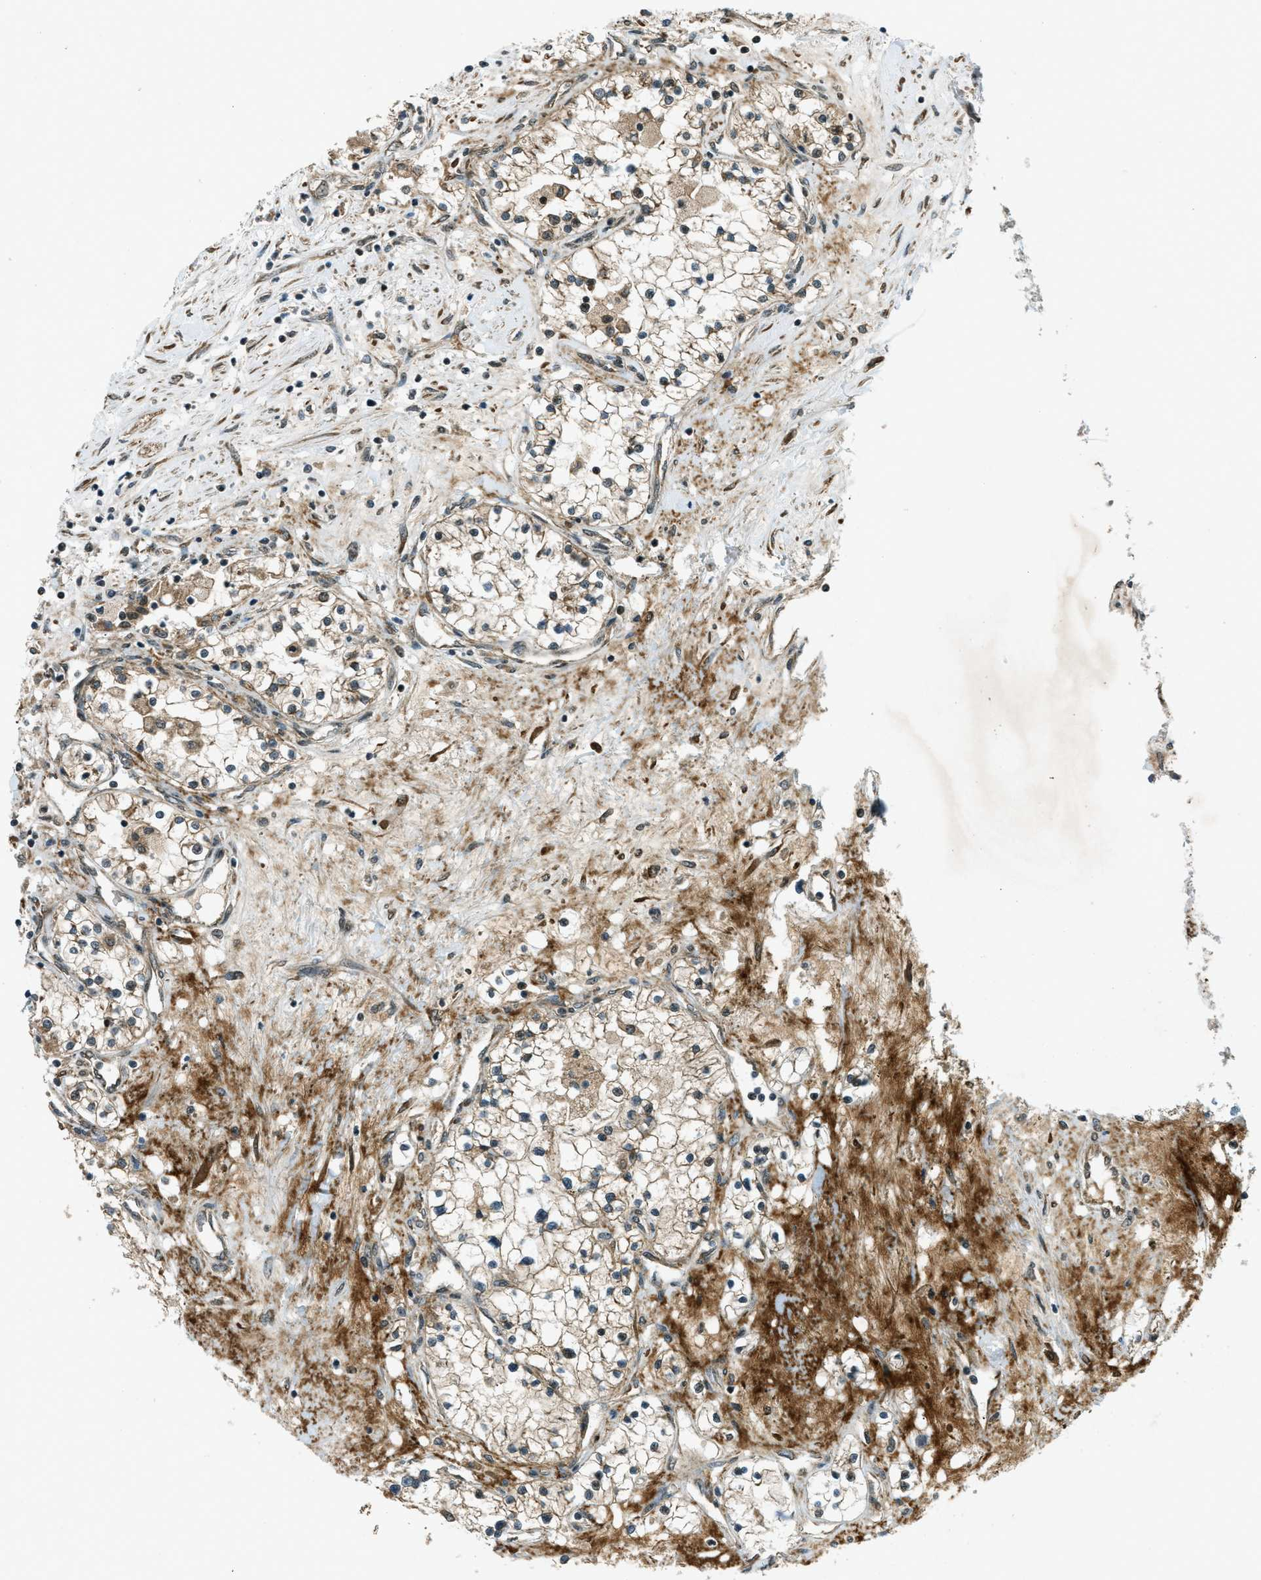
{"staining": {"intensity": "moderate", "quantity": "<25%", "location": "cytoplasmic/membranous"}, "tissue": "renal cancer", "cell_type": "Tumor cells", "image_type": "cancer", "snomed": [{"axis": "morphology", "description": "Adenocarcinoma, NOS"}, {"axis": "topography", "description": "Kidney"}], "caption": "Renal adenocarcinoma tissue demonstrates moderate cytoplasmic/membranous expression in about <25% of tumor cells, visualized by immunohistochemistry.", "gene": "EIF2AK3", "patient": {"sex": "male", "age": 68}}